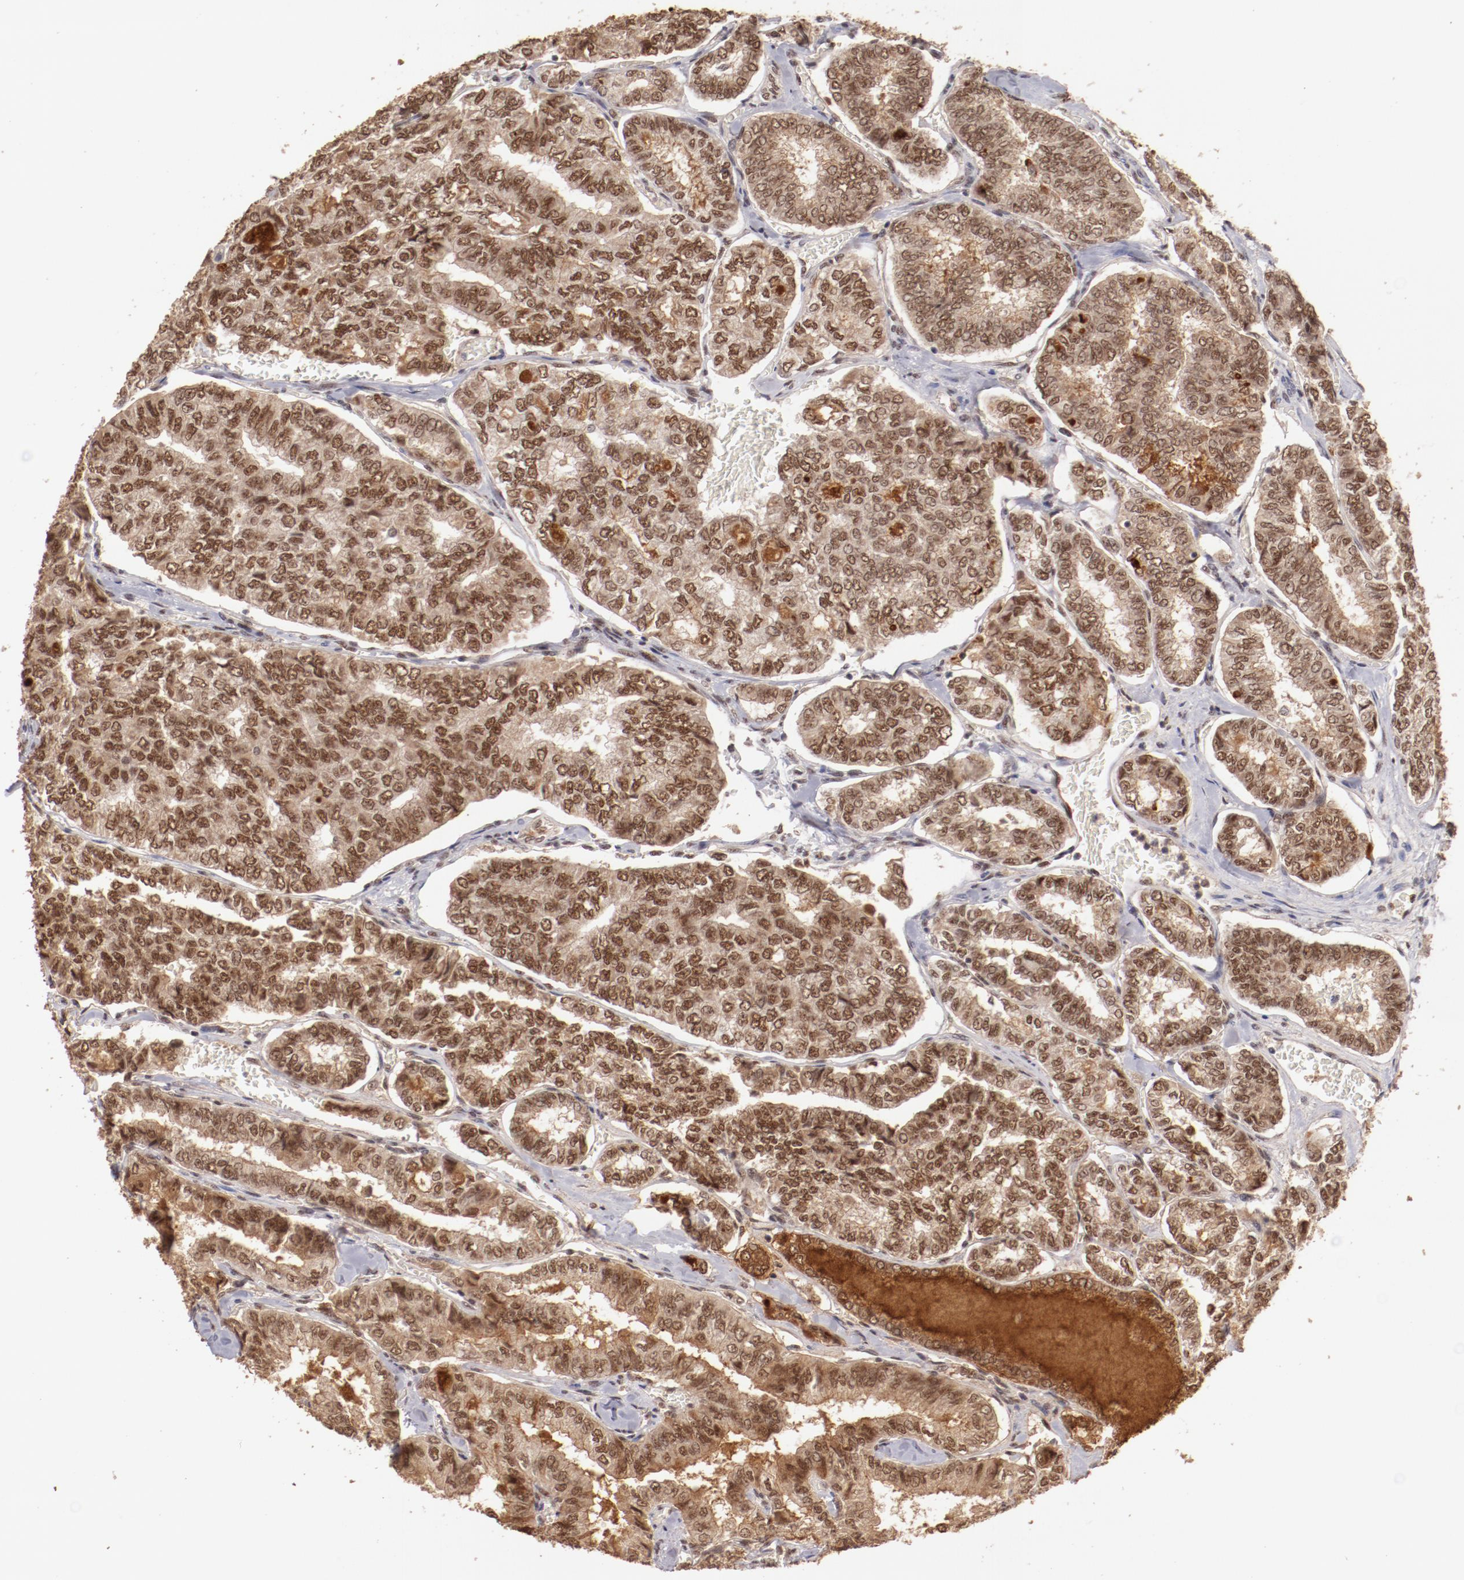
{"staining": {"intensity": "strong", "quantity": ">75%", "location": "cytoplasmic/membranous,nuclear"}, "tissue": "thyroid cancer", "cell_type": "Tumor cells", "image_type": "cancer", "snomed": [{"axis": "morphology", "description": "Papillary adenocarcinoma, NOS"}, {"axis": "topography", "description": "Thyroid gland"}], "caption": "Protein staining demonstrates strong cytoplasmic/membranous and nuclear positivity in about >75% of tumor cells in thyroid cancer (papillary adenocarcinoma).", "gene": "CLOCK", "patient": {"sex": "female", "age": 35}}